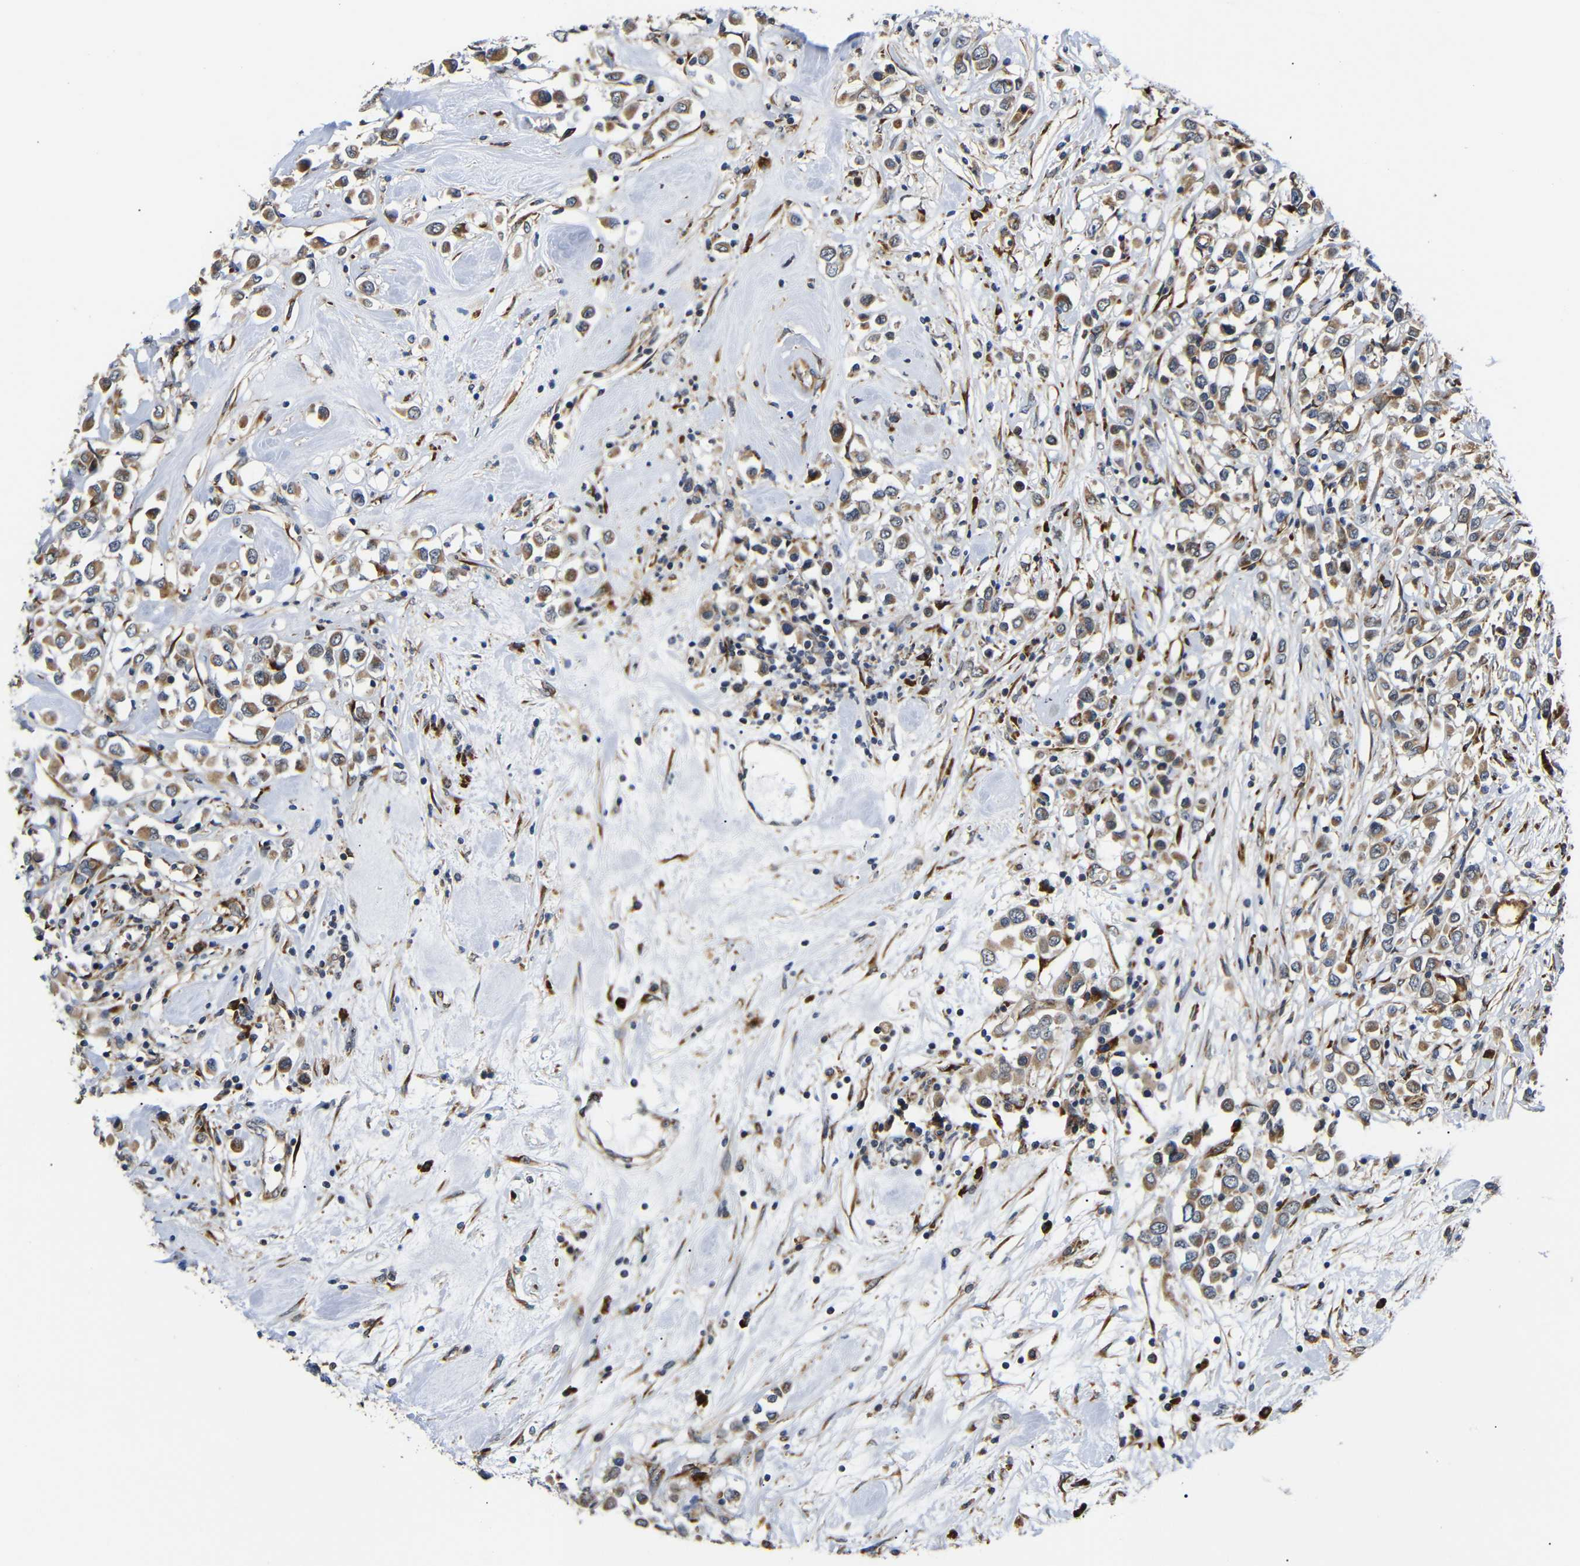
{"staining": {"intensity": "moderate", "quantity": ">75%", "location": "cytoplasmic/membranous"}, "tissue": "breast cancer", "cell_type": "Tumor cells", "image_type": "cancer", "snomed": [{"axis": "morphology", "description": "Duct carcinoma"}, {"axis": "topography", "description": "Breast"}], "caption": "High-power microscopy captured an immunohistochemistry (IHC) photomicrograph of breast cancer, revealing moderate cytoplasmic/membranous staining in approximately >75% of tumor cells.", "gene": "KANK4", "patient": {"sex": "female", "age": 61}}